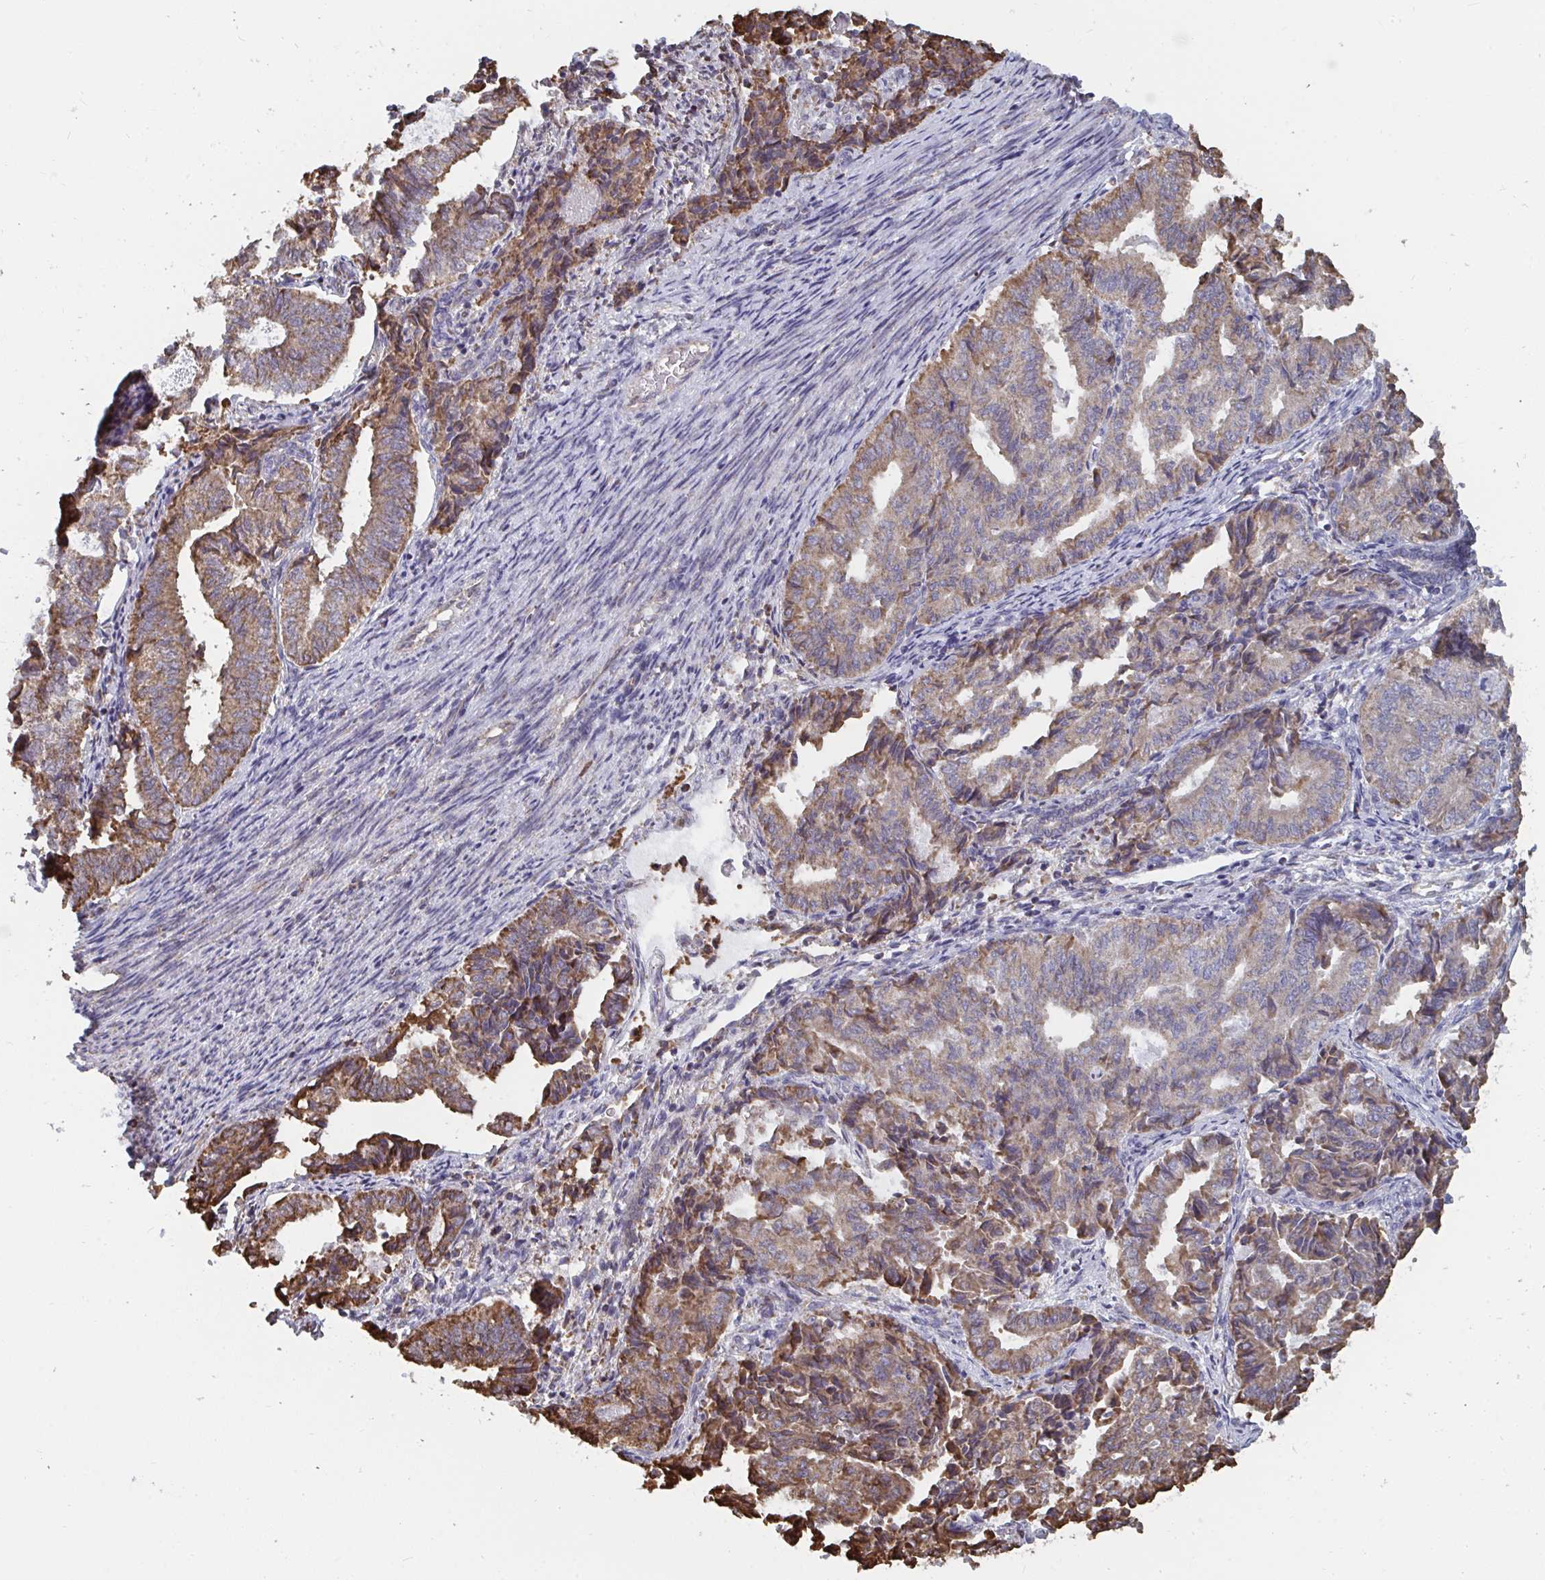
{"staining": {"intensity": "moderate", "quantity": ">75%", "location": "cytoplasmic/membranous"}, "tissue": "endometrial cancer", "cell_type": "Tumor cells", "image_type": "cancer", "snomed": [{"axis": "morphology", "description": "Adenocarcinoma, NOS"}, {"axis": "topography", "description": "Endometrium"}], "caption": "This histopathology image exhibits immunohistochemistry staining of human adenocarcinoma (endometrial), with medium moderate cytoplasmic/membranous positivity in approximately >75% of tumor cells.", "gene": "ELAVL1", "patient": {"sex": "female", "age": 80}}